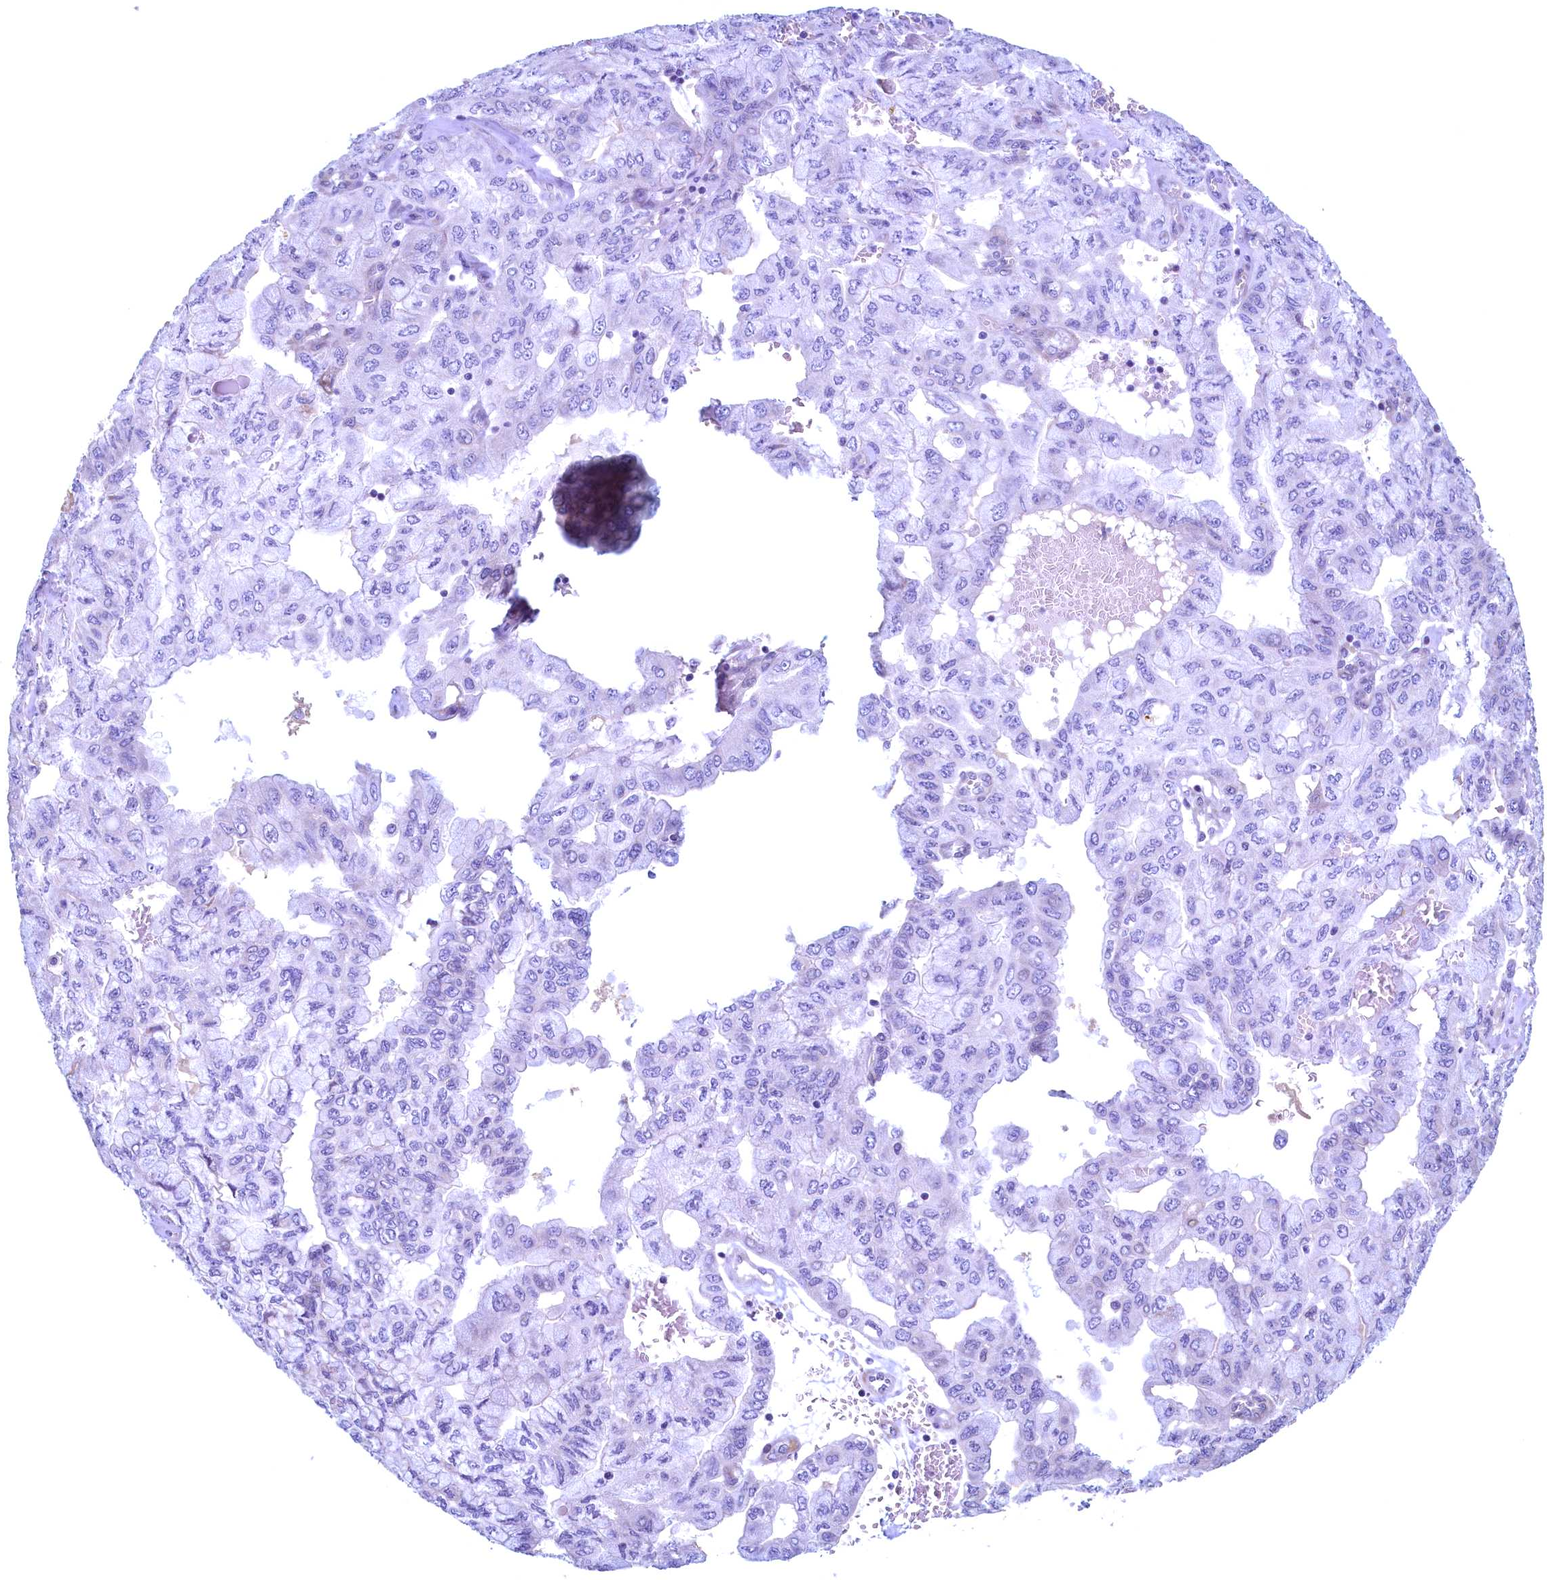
{"staining": {"intensity": "negative", "quantity": "none", "location": "none"}, "tissue": "pancreatic cancer", "cell_type": "Tumor cells", "image_type": "cancer", "snomed": [{"axis": "morphology", "description": "Adenocarcinoma, NOS"}, {"axis": "topography", "description": "Pancreas"}], "caption": "An immunohistochemistry micrograph of pancreatic adenocarcinoma is shown. There is no staining in tumor cells of pancreatic adenocarcinoma. (Stains: DAB immunohistochemistry (IHC) with hematoxylin counter stain, Microscopy: brightfield microscopy at high magnification).", "gene": "MAP1LC3A", "patient": {"sex": "male", "age": 51}}